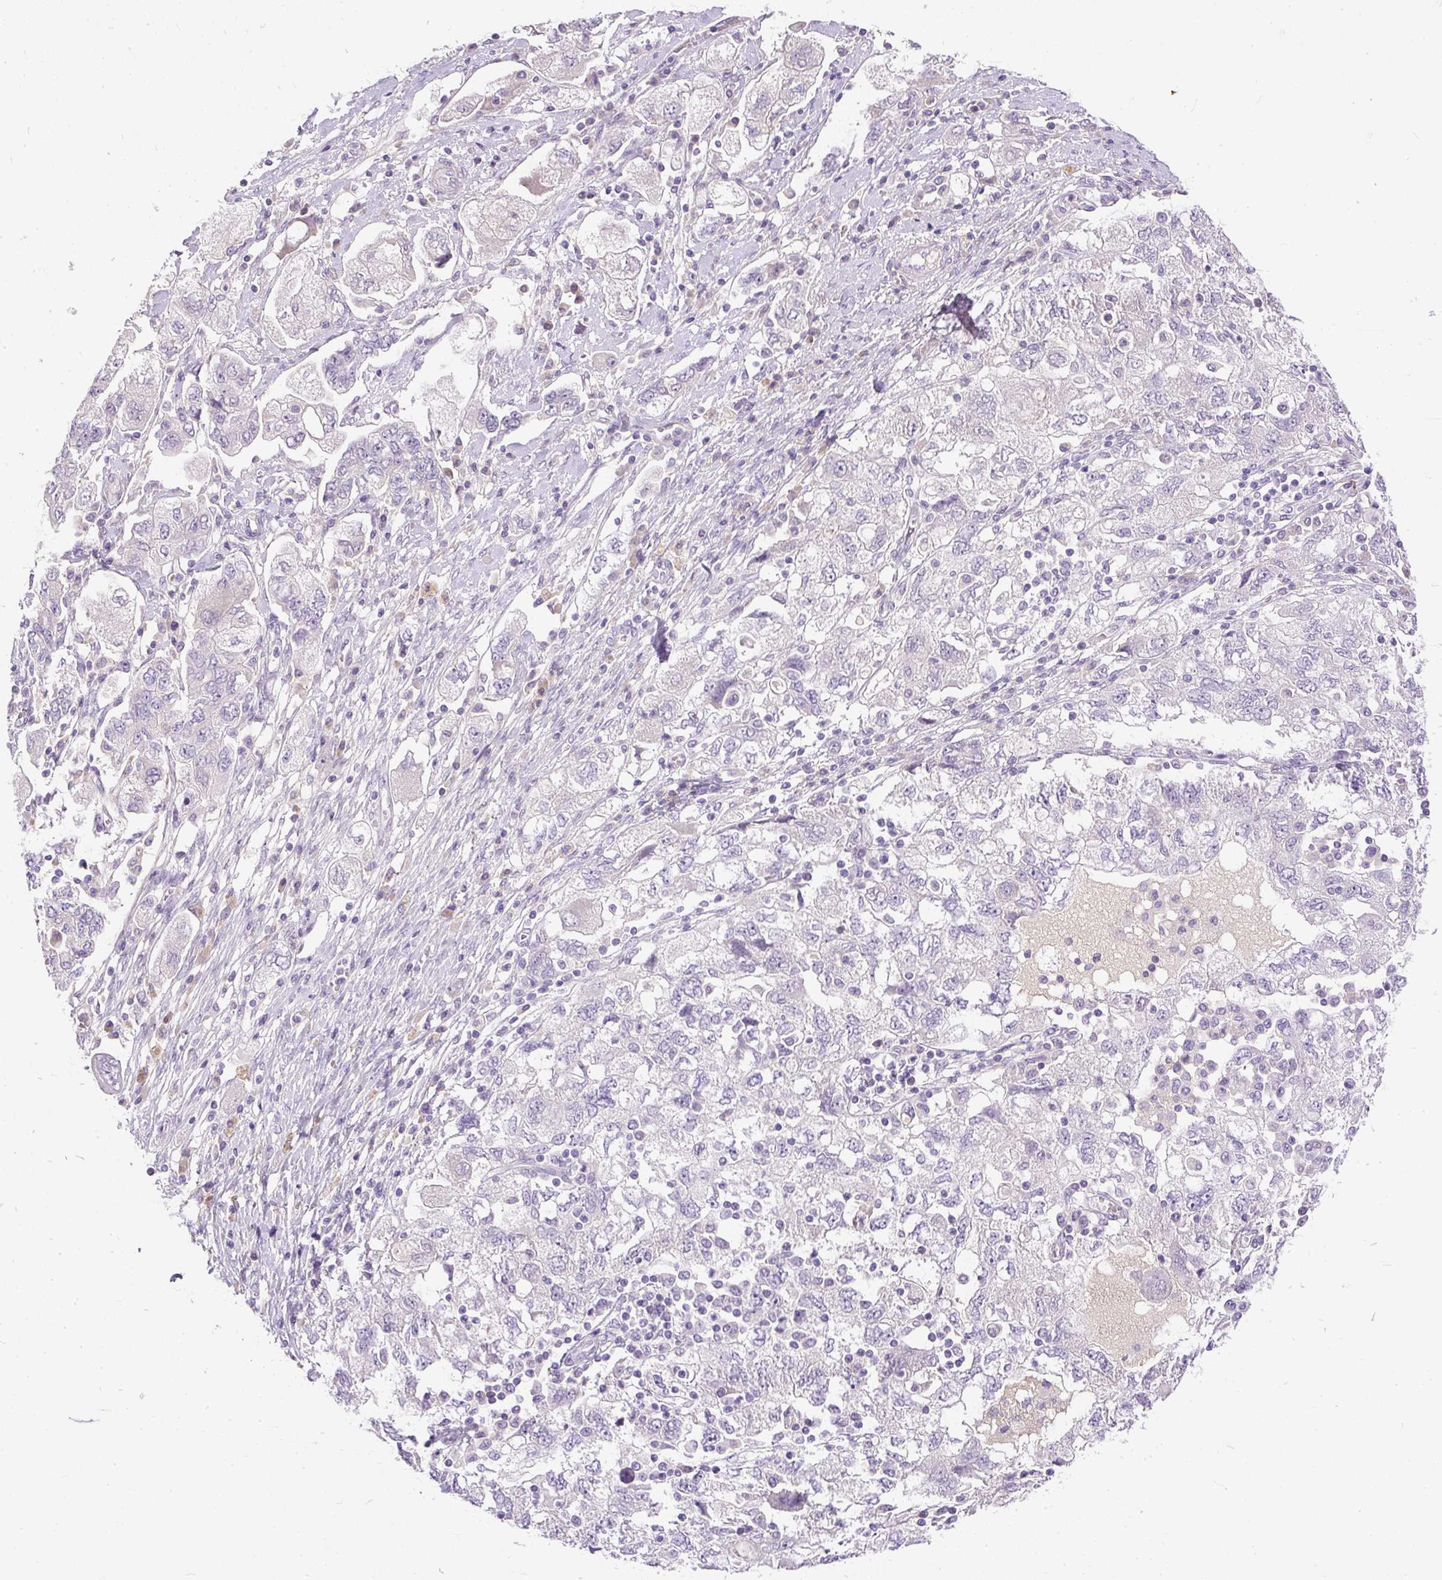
{"staining": {"intensity": "negative", "quantity": "none", "location": "none"}, "tissue": "ovarian cancer", "cell_type": "Tumor cells", "image_type": "cancer", "snomed": [{"axis": "morphology", "description": "Carcinoma, NOS"}, {"axis": "morphology", "description": "Cystadenocarcinoma, serous, NOS"}, {"axis": "topography", "description": "Ovary"}], "caption": "This is an IHC histopathology image of ovarian cancer. There is no staining in tumor cells.", "gene": "KRTAP20-3", "patient": {"sex": "female", "age": 69}}